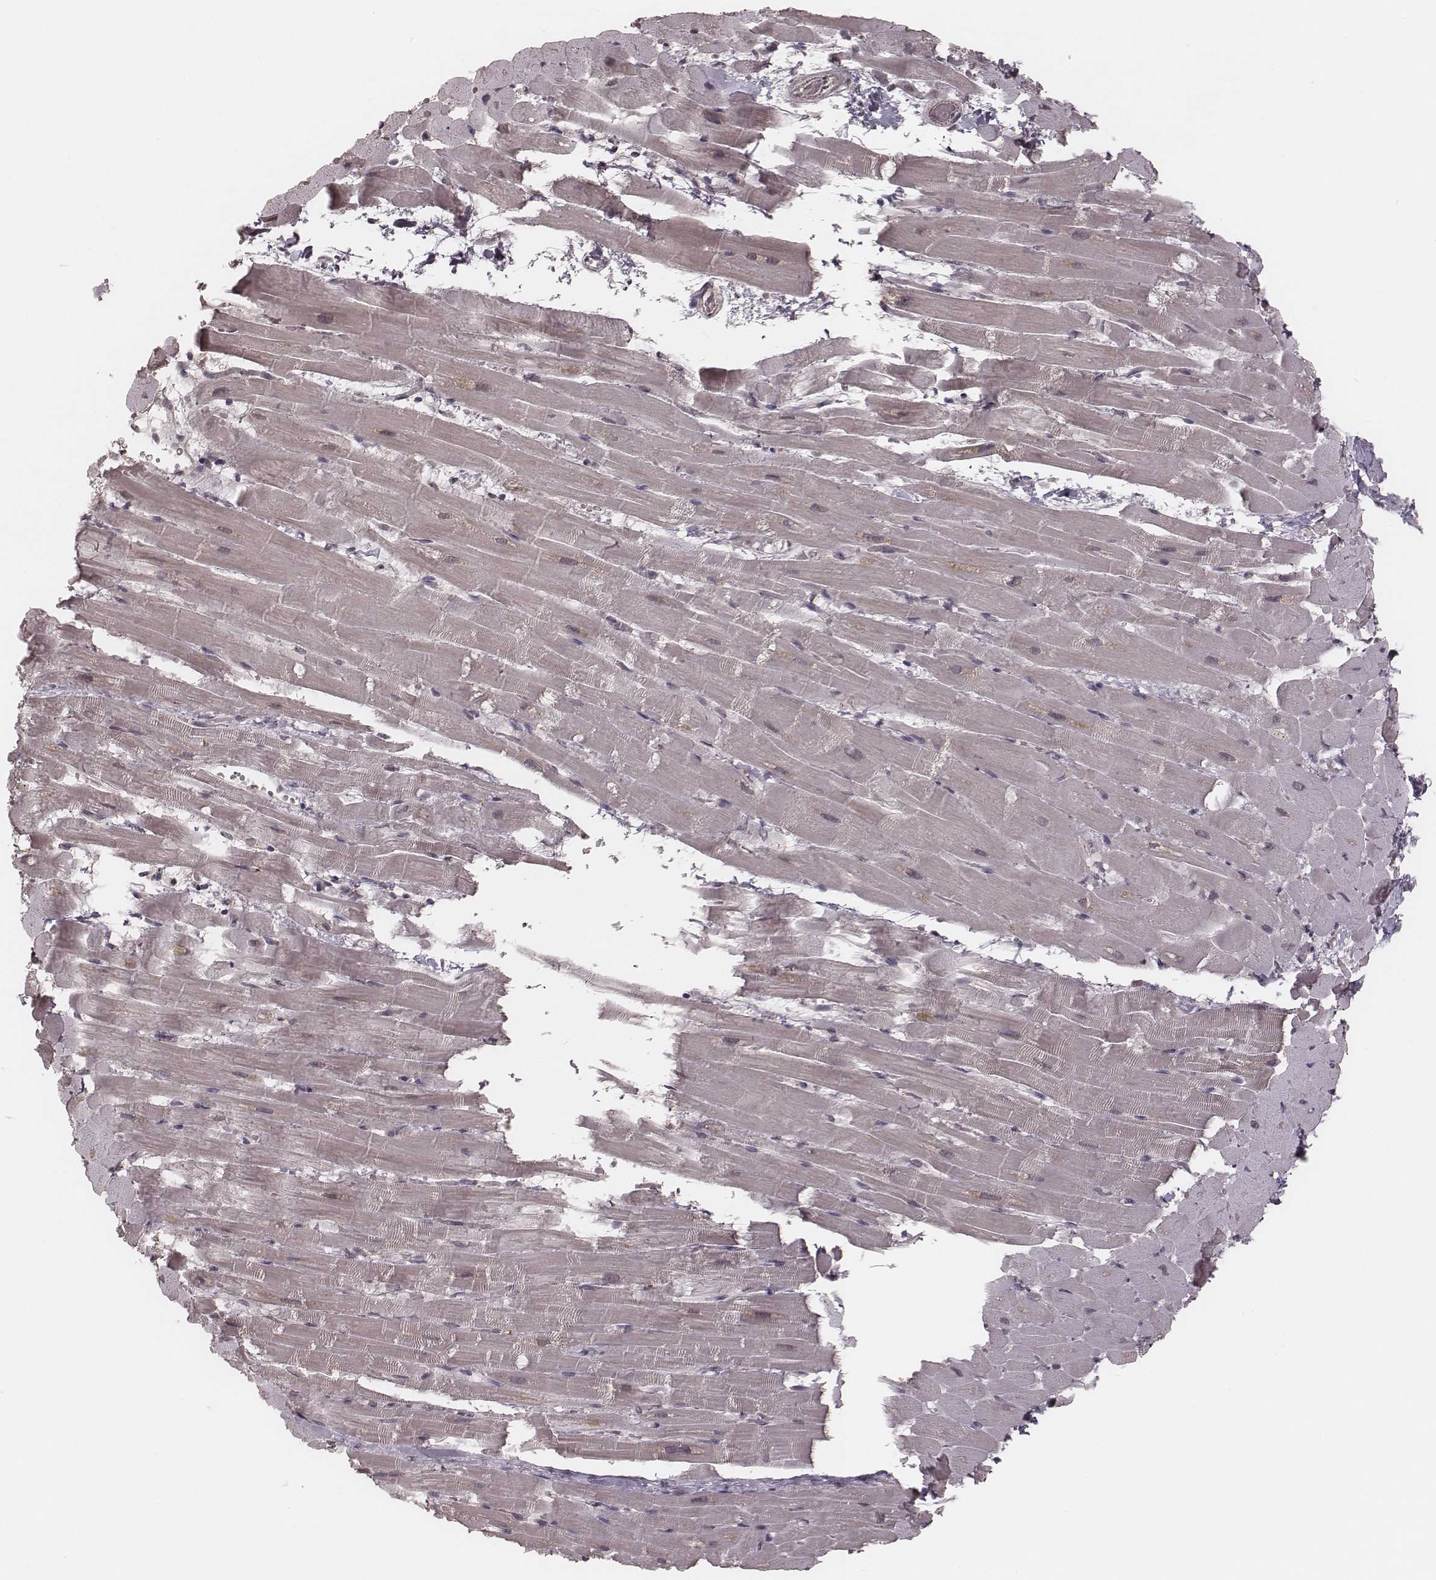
{"staining": {"intensity": "negative", "quantity": "none", "location": "none"}, "tissue": "heart muscle", "cell_type": "Cardiomyocytes", "image_type": "normal", "snomed": [{"axis": "morphology", "description": "Normal tissue, NOS"}, {"axis": "topography", "description": "Heart"}], "caption": "Immunohistochemistry of normal human heart muscle reveals no positivity in cardiomyocytes.", "gene": "IL5", "patient": {"sex": "male", "age": 37}}